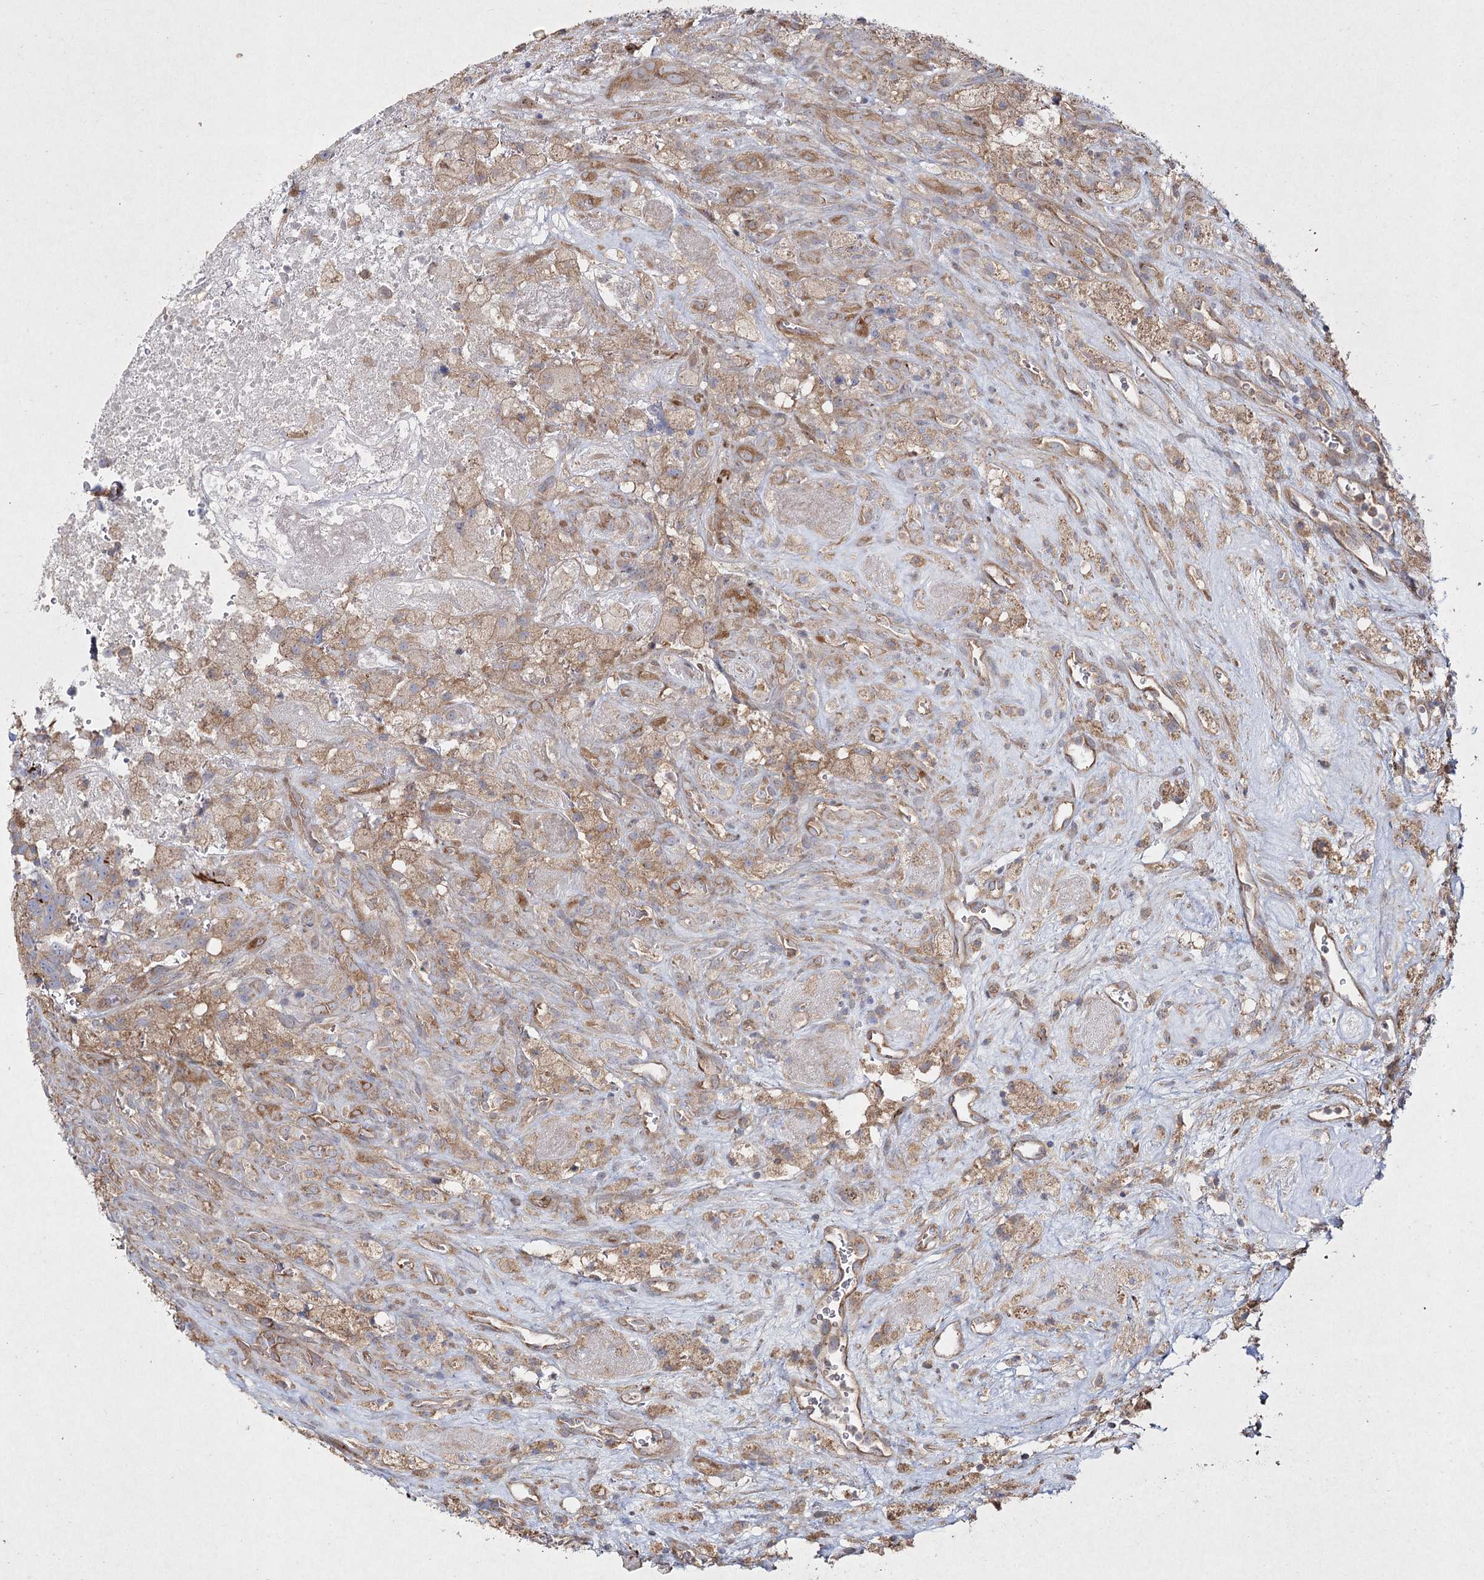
{"staining": {"intensity": "moderate", "quantity": "25%-75%", "location": "cytoplasmic/membranous"}, "tissue": "glioma", "cell_type": "Tumor cells", "image_type": "cancer", "snomed": [{"axis": "morphology", "description": "Glioma, malignant, High grade"}, {"axis": "topography", "description": "Brain"}], "caption": "IHC histopathology image of human glioma stained for a protein (brown), which shows medium levels of moderate cytoplasmic/membranous positivity in about 25%-75% of tumor cells.", "gene": "SH3TC1", "patient": {"sex": "male", "age": 76}}